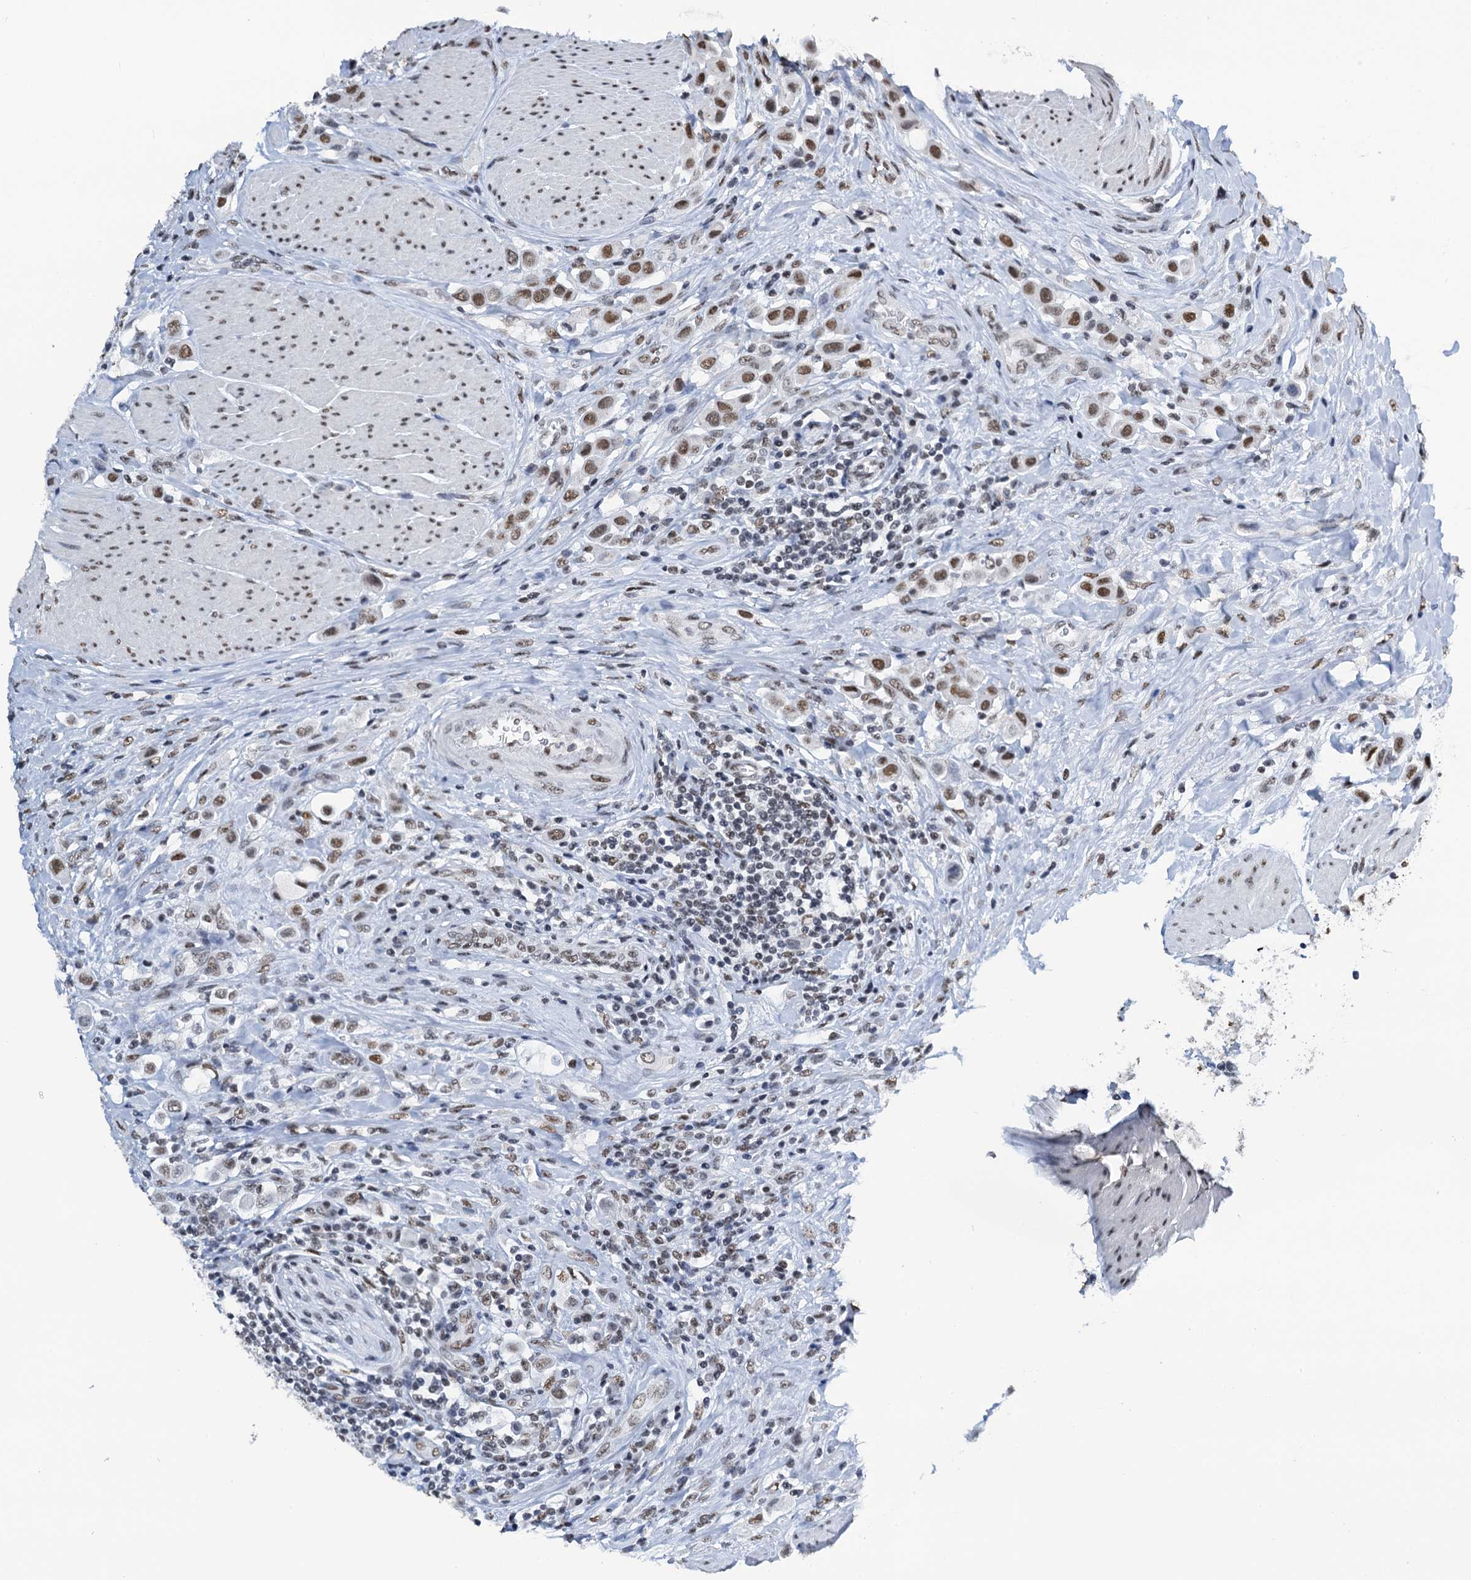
{"staining": {"intensity": "moderate", "quantity": ">75%", "location": "nuclear"}, "tissue": "urothelial cancer", "cell_type": "Tumor cells", "image_type": "cancer", "snomed": [{"axis": "morphology", "description": "Urothelial carcinoma, High grade"}, {"axis": "topography", "description": "Urinary bladder"}], "caption": "Immunohistochemical staining of urothelial carcinoma (high-grade) reveals medium levels of moderate nuclear protein positivity in about >75% of tumor cells.", "gene": "SLTM", "patient": {"sex": "male", "age": 50}}